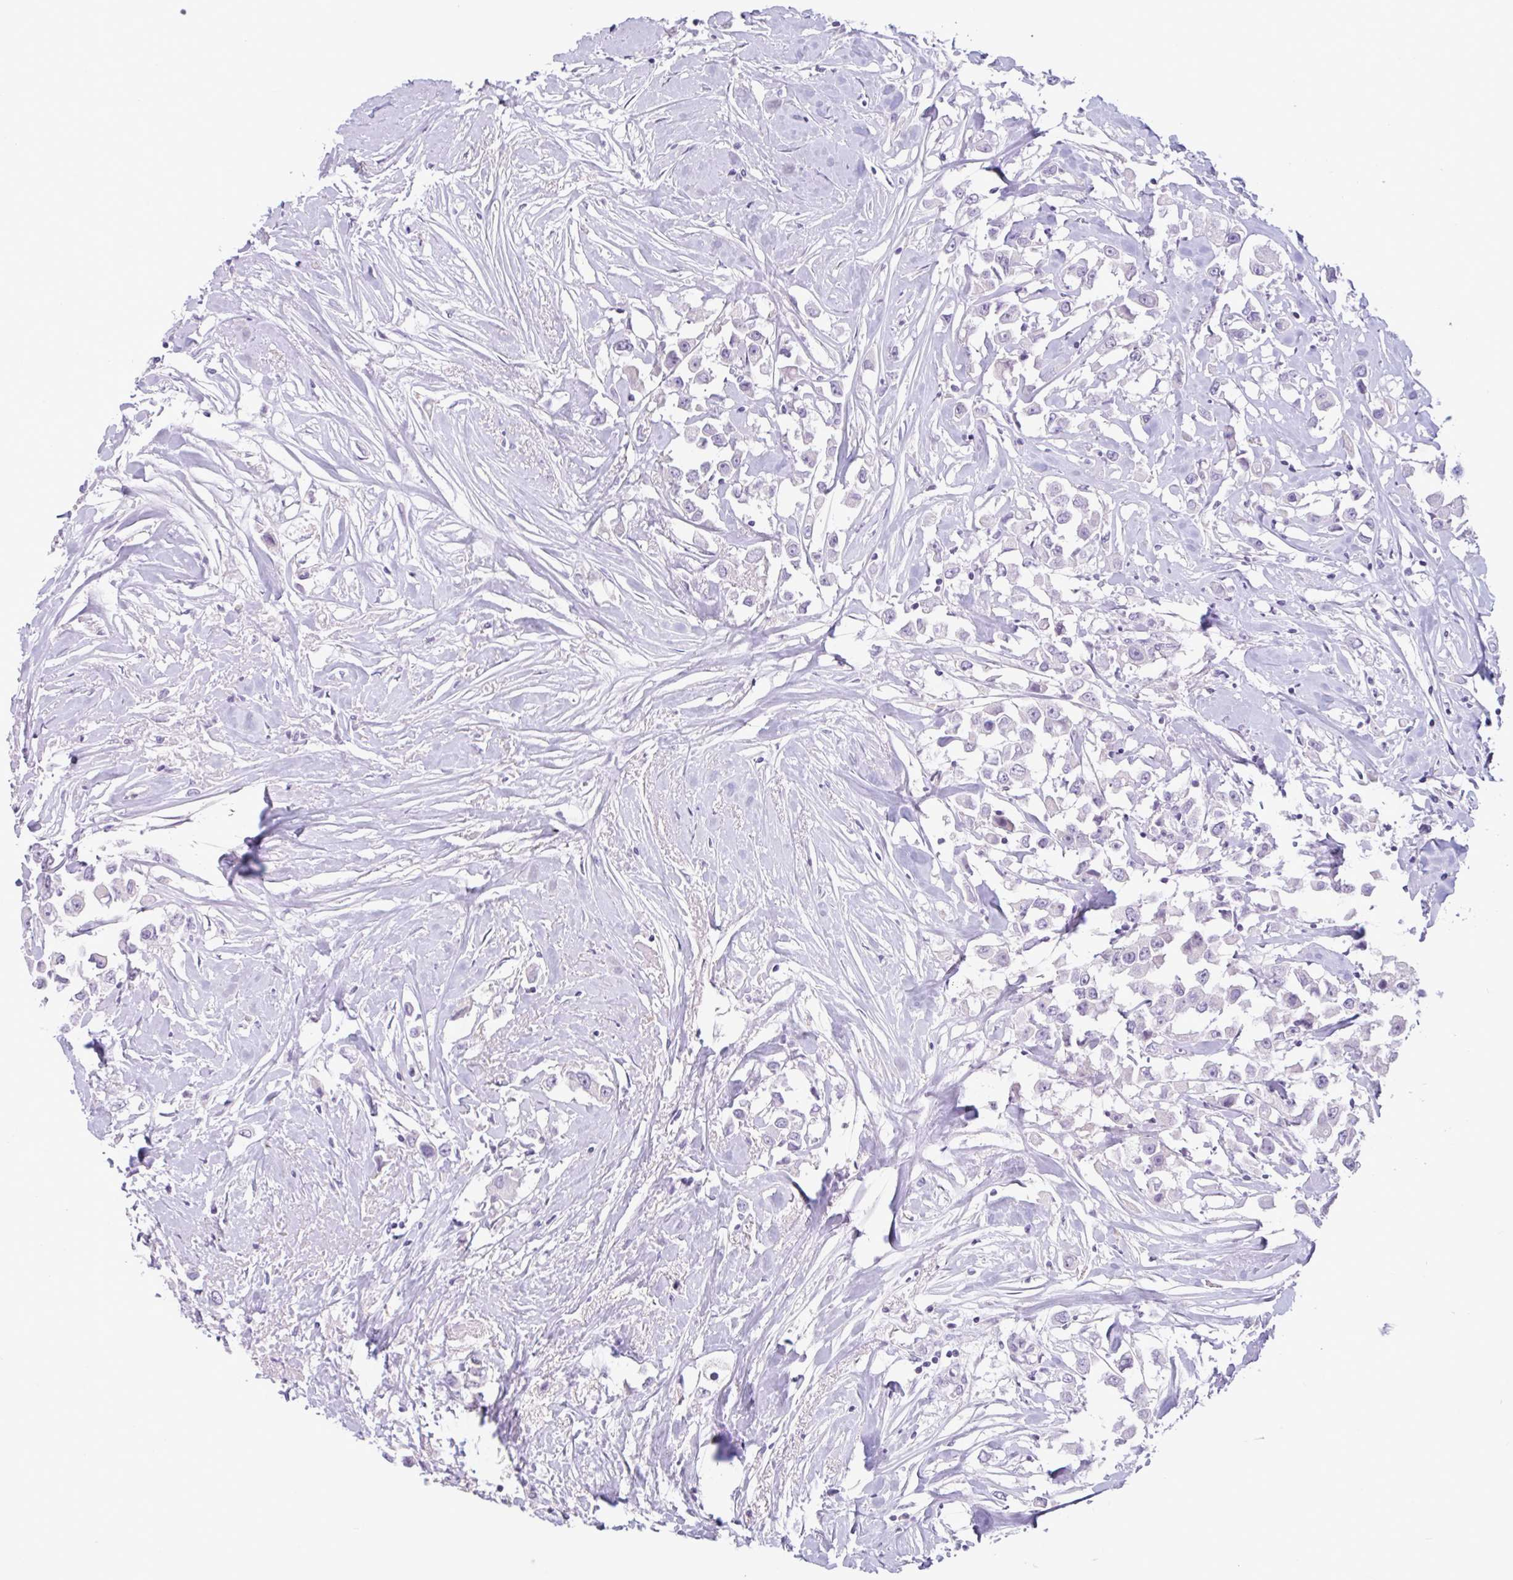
{"staining": {"intensity": "negative", "quantity": "none", "location": "none"}, "tissue": "breast cancer", "cell_type": "Tumor cells", "image_type": "cancer", "snomed": [{"axis": "morphology", "description": "Duct carcinoma"}, {"axis": "topography", "description": "Breast"}], "caption": "Tumor cells show no significant protein staining in breast cancer (infiltrating ductal carcinoma). (DAB (3,3'-diaminobenzidine) immunohistochemistry, high magnification).", "gene": "CTSE", "patient": {"sex": "female", "age": 61}}